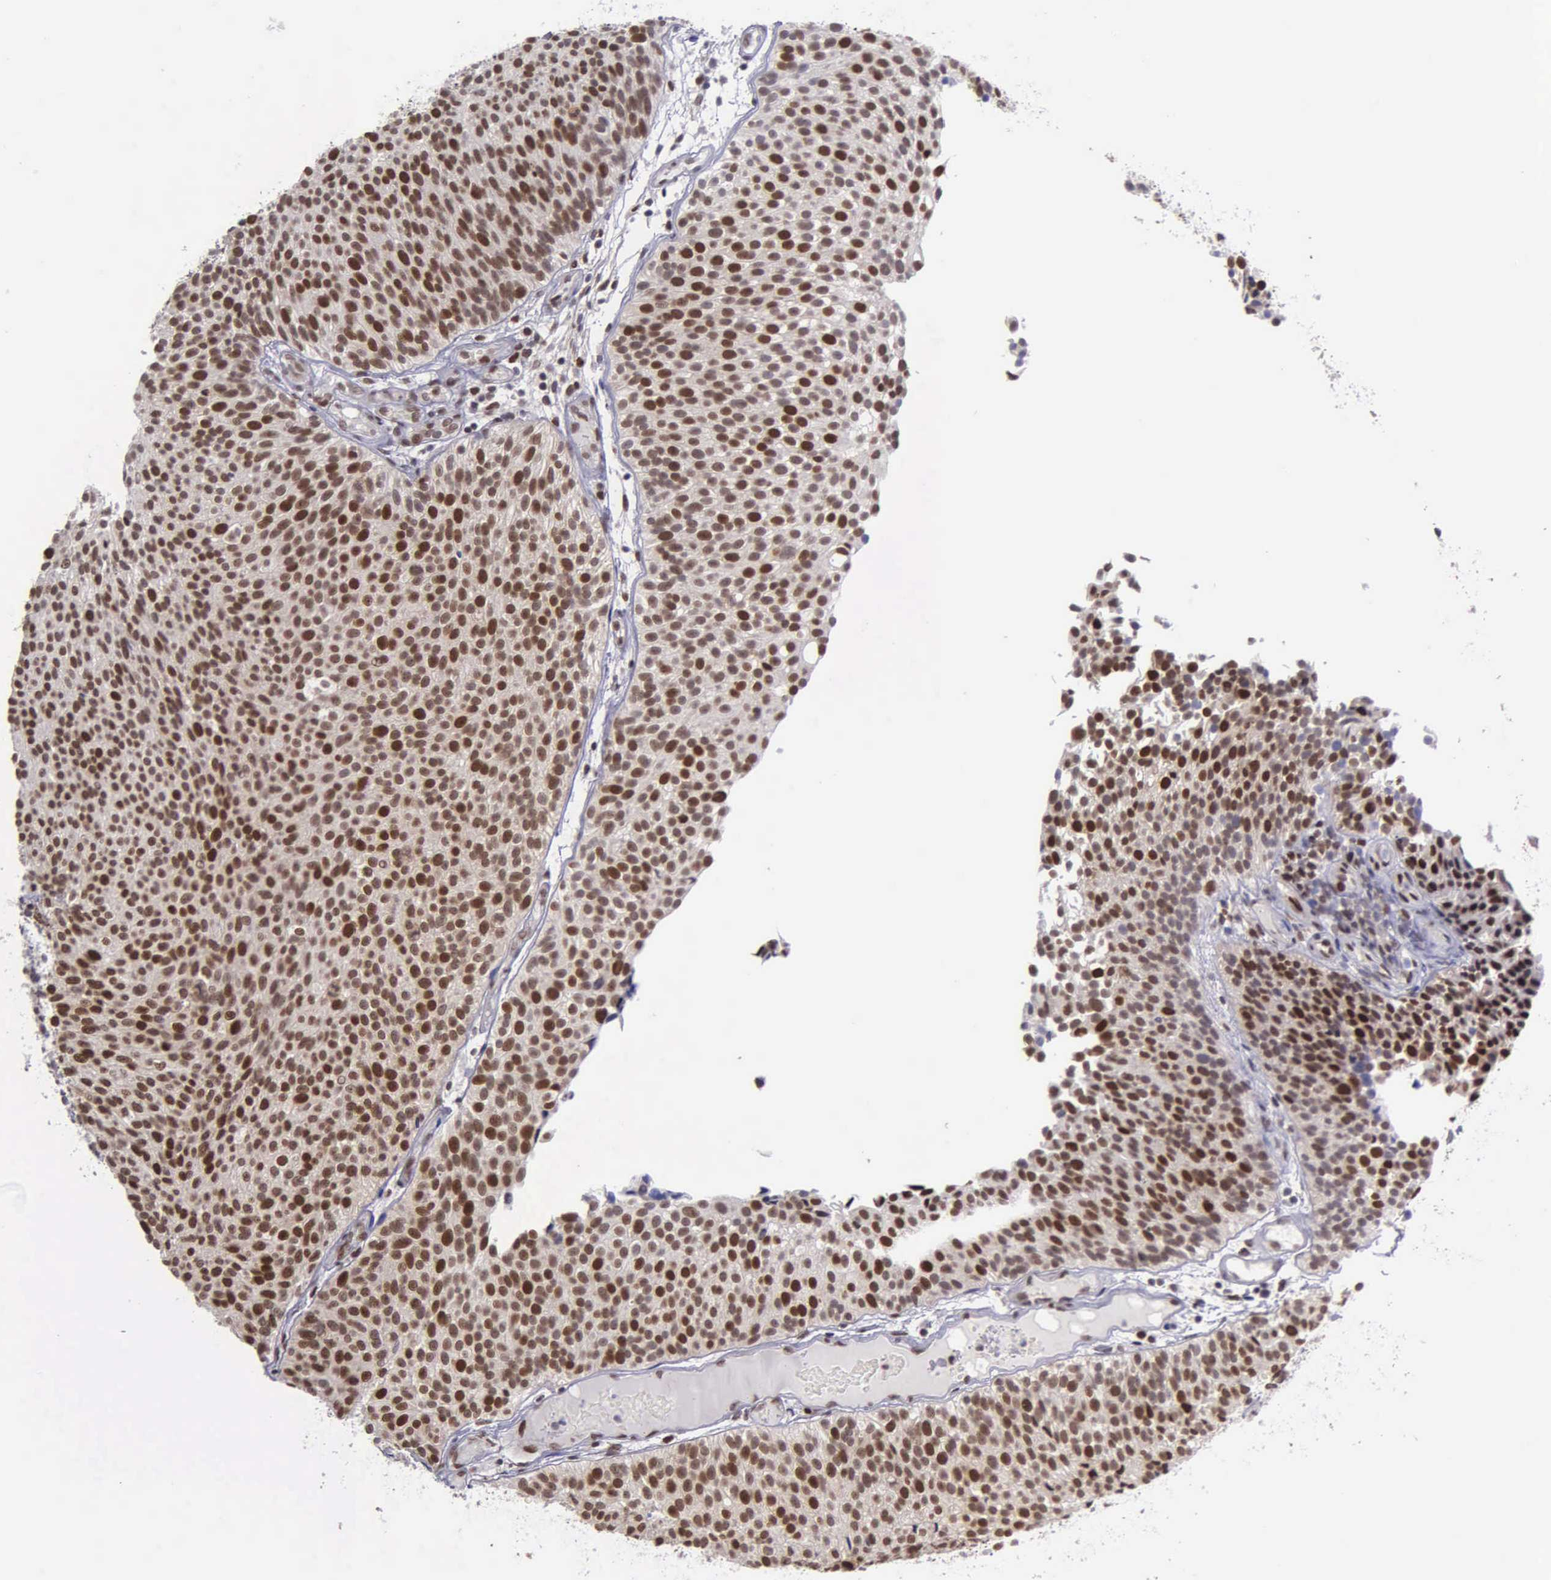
{"staining": {"intensity": "moderate", "quantity": "25%-75%", "location": "cytoplasmic/membranous,nuclear"}, "tissue": "urothelial cancer", "cell_type": "Tumor cells", "image_type": "cancer", "snomed": [{"axis": "morphology", "description": "Urothelial carcinoma, Low grade"}, {"axis": "topography", "description": "Urinary bladder"}], "caption": "An image of low-grade urothelial carcinoma stained for a protein shows moderate cytoplasmic/membranous and nuclear brown staining in tumor cells.", "gene": "UBR7", "patient": {"sex": "male", "age": 85}}